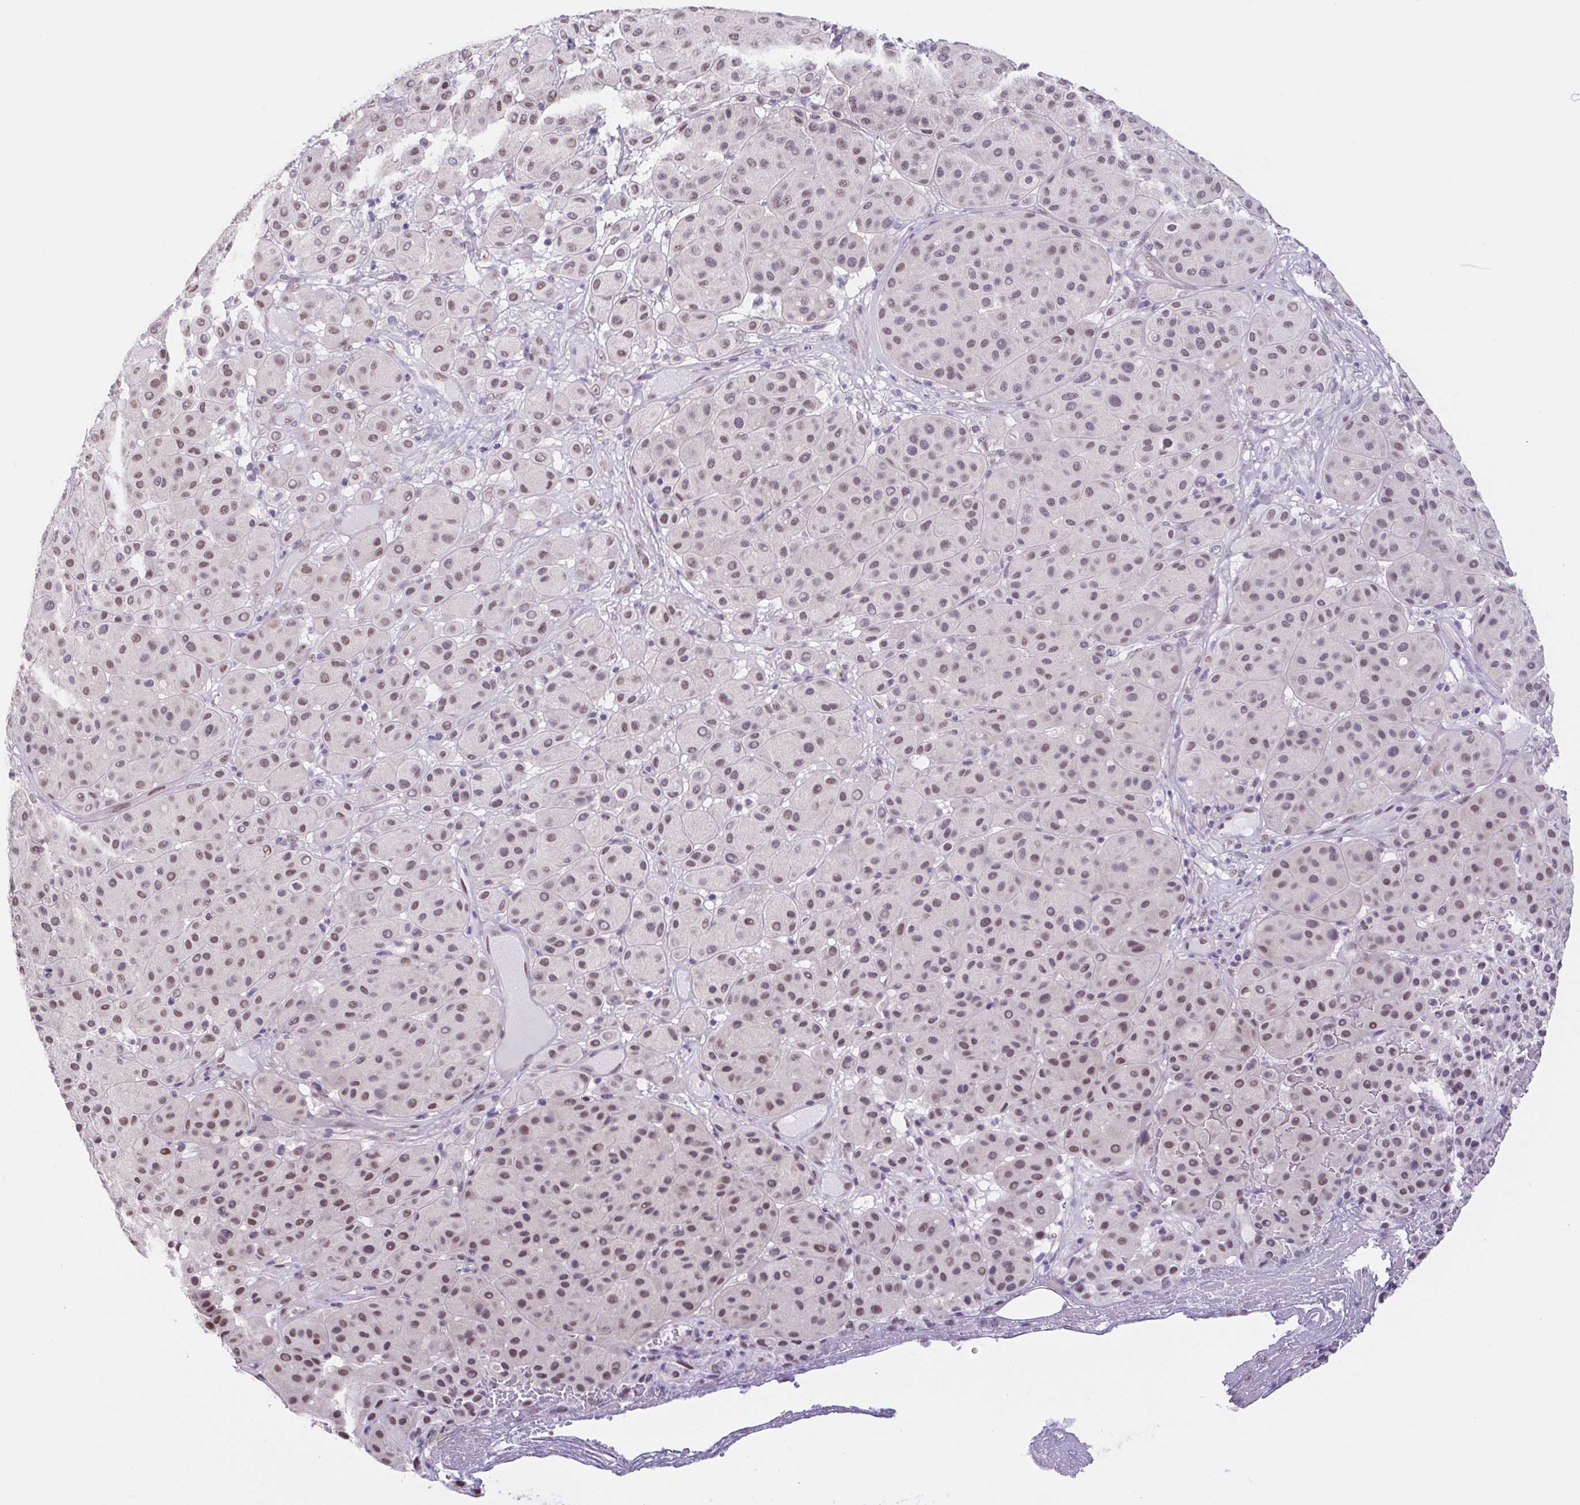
{"staining": {"intensity": "weak", "quantity": "25%-75%", "location": "nuclear"}, "tissue": "melanoma", "cell_type": "Tumor cells", "image_type": "cancer", "snomed": [{"axis": "morphology", "description": "Malignant melanoma, Metastatic site"}, {"axis": "topography", "description": "Smooth muscle"}], "caption": "DAB immunohistochemical staining of malignant melanoma (metastatic site) exhibits weak nuclear protein staining in about 25%-75% of tumor cells. (DAB IHC, brown staining for protein, blue staining for nuclei).", "gene": "CAND1", "patient": {"sex": "male", "age": 41}}